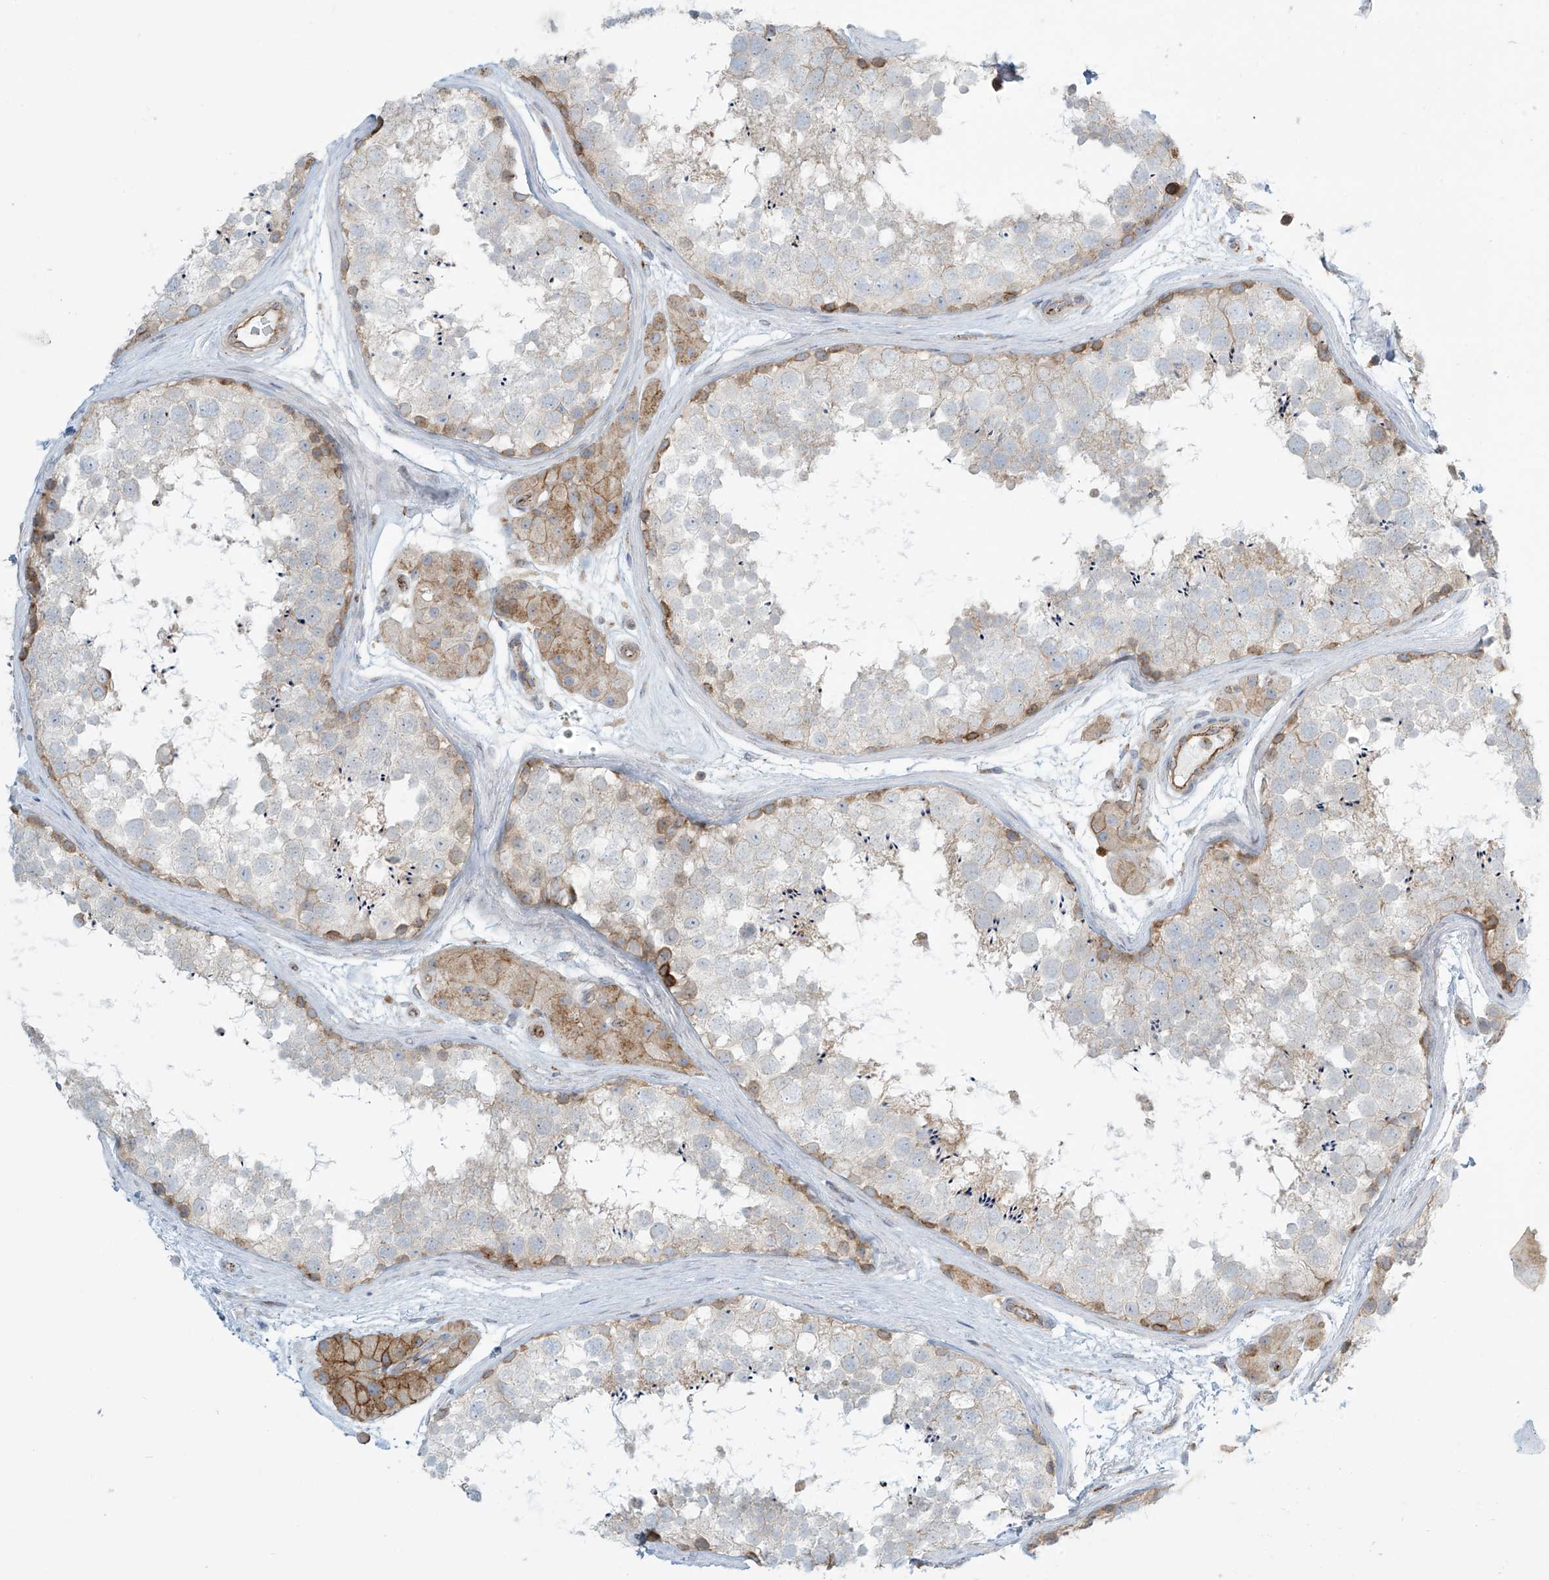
{"staining": {"intensity": "moderate", "quantity": "<25%", "location": "cytoplasmic/membranous"}, "tissue": "testis", "cell_type": "Cells in seminiferous ducts", "image_type": "normal", "snomed": [{"axis": "morphology", "description": "Normal tissue, NOS"}, {"axis": "topography", "description": "Testis"}], "caption": "Testis stained with immunohistochemistry shows moderate cytoplasmic/membranous staining in approximately <25% of cells in seminiferous ducts.", "gene": "LZTS3", "patient": {"sex": "male", "age": 56}}